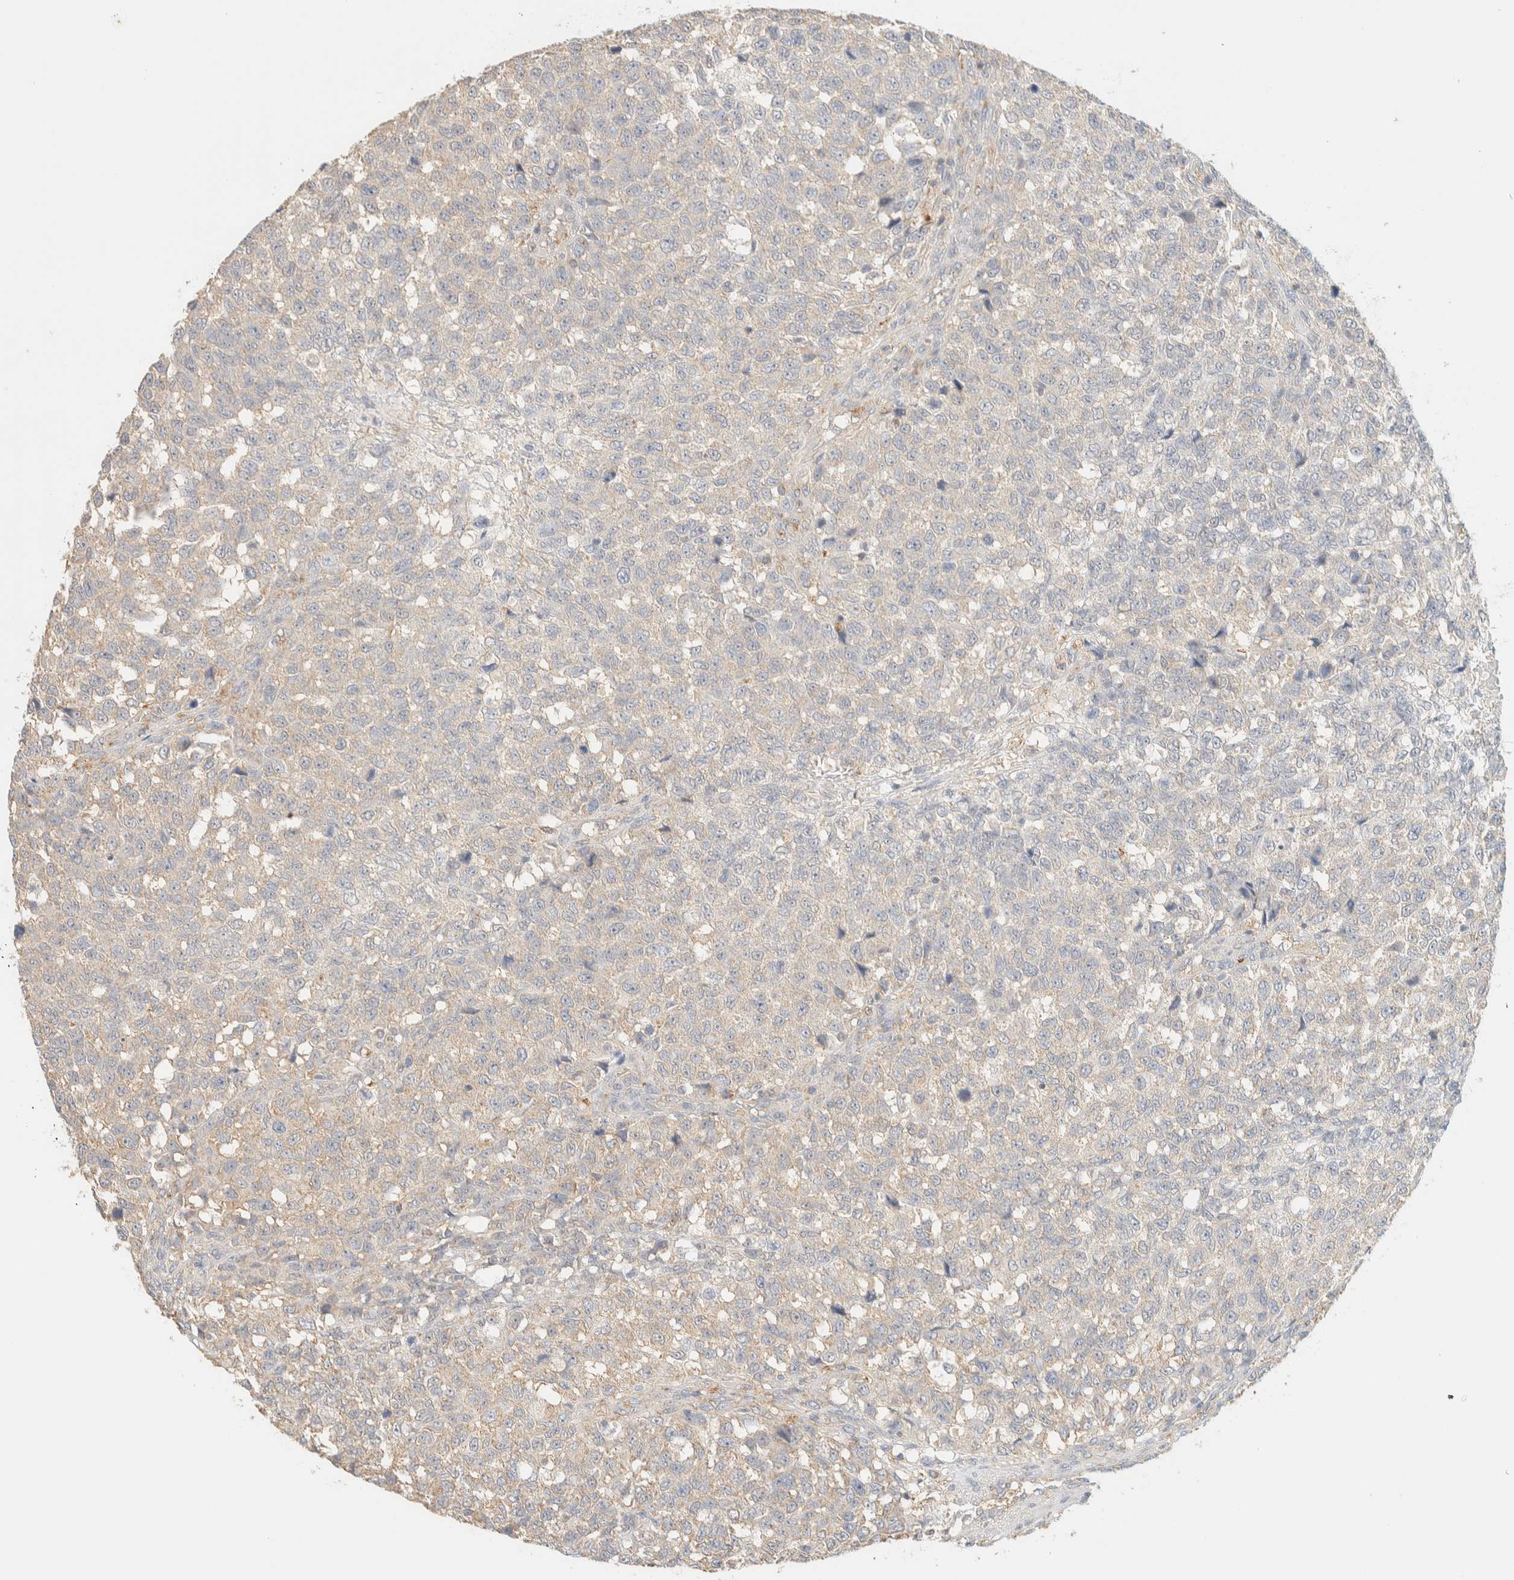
{"staining": {"intensity": "weak", "quantity": "<25%", "location": "cytoplasmic/membranous"}, "tissue": "testis cancer", "cell_type": "Tumor cells", "image_type": "cancer", "snomed": [{"axis": "morphology", "description": "Seminoma, NOS"}, {"axis": "topography", "description": "Testis"}], "caption": "Protein analysis of seminoma (testis) demonstrates no significant expression in tumor cells.", "gene": "TBC1D8B", "patient": {"sex": "male", "age": 59}}